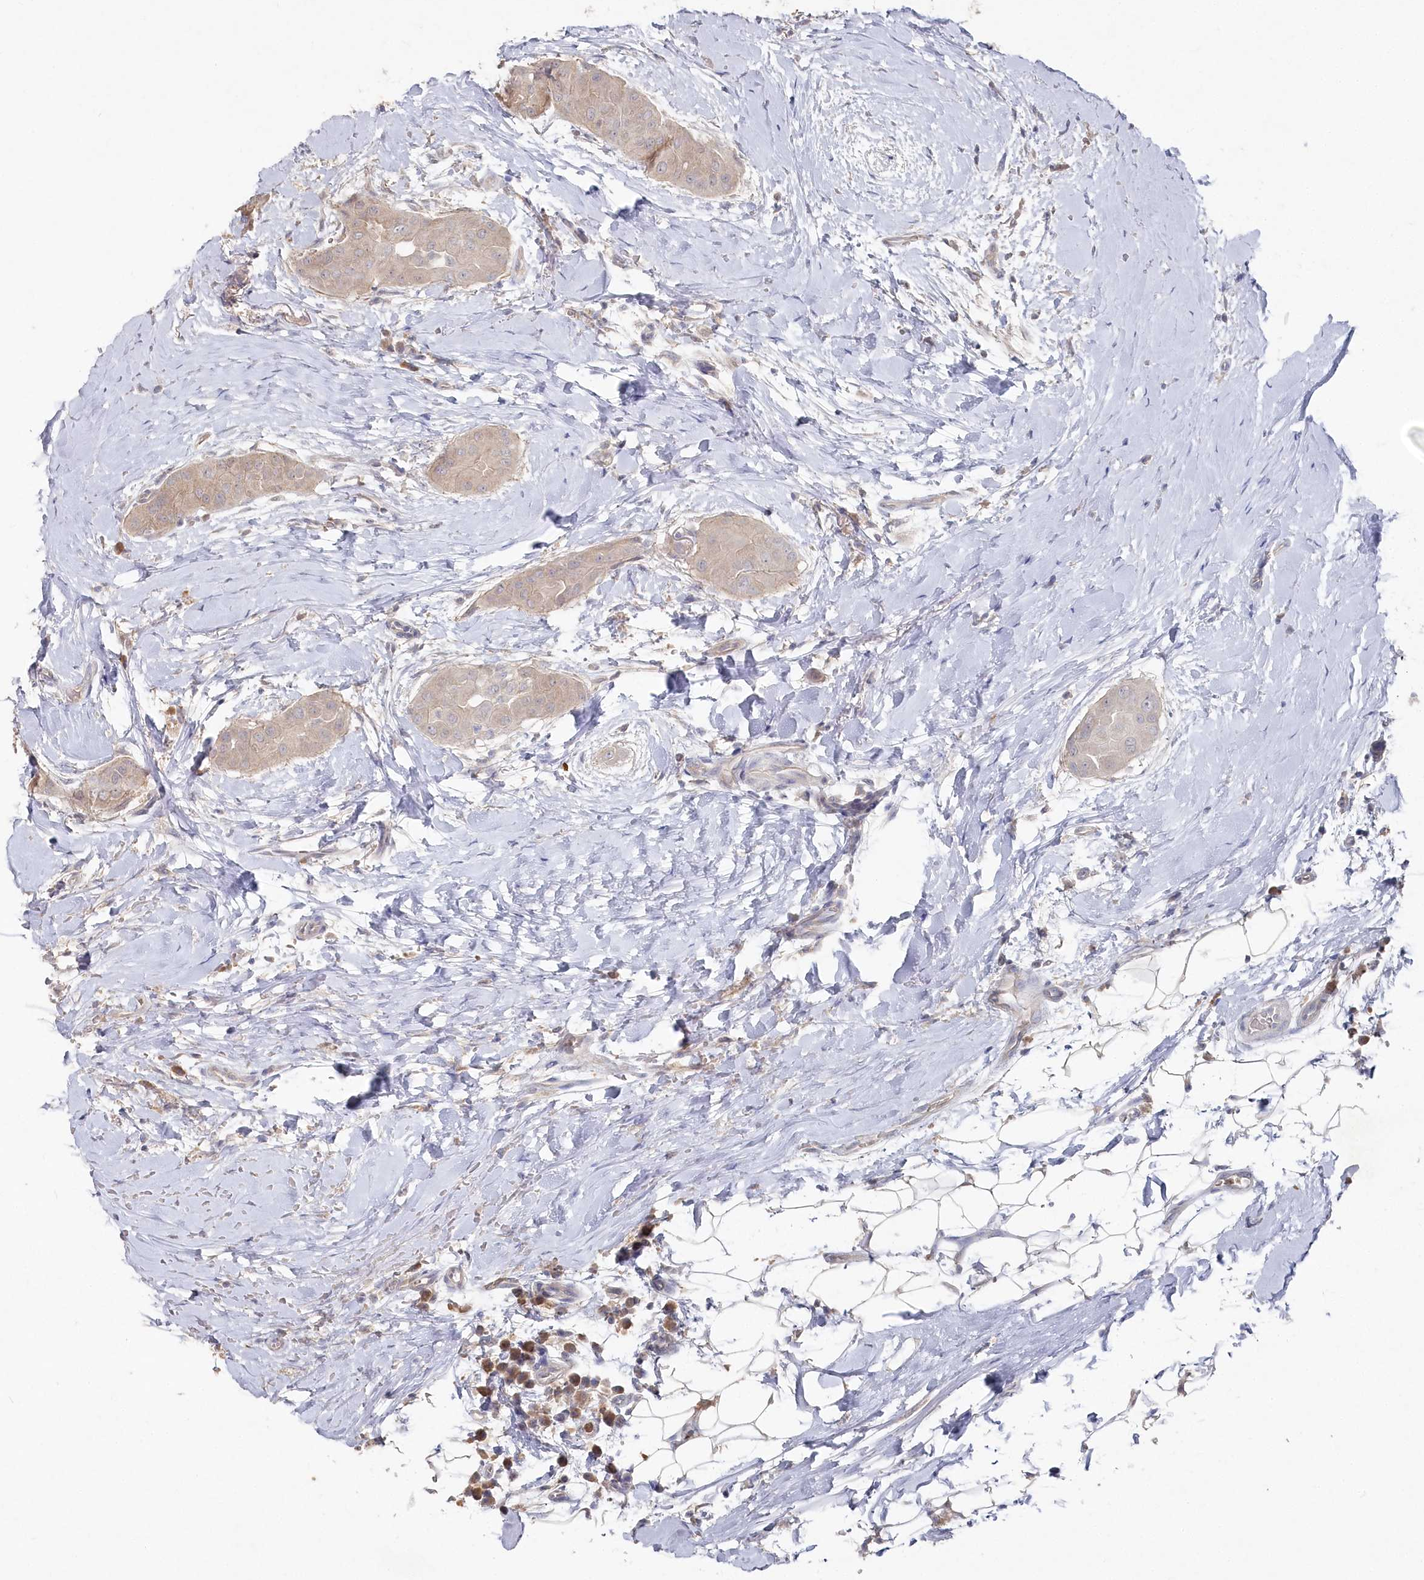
{"staining": {"intensity": "weak", "quantity": ">75%", "location": "cytoplasmic/membranous"}, "tissue": "thyroid cancer", "cell_type": "Tumor cells", "image_type": "cancer", "snomed": [{"axis": "morphology", "description": "Papillary adenocarcinoma, NOS"}, {"axis": "topography", "description": "Thyroid gland"}], "caption": "Protein expression analysis of human thyroid cancer reveals weak cytoplasmic/membranous staining in approximately >75% of tumor cells.", "gene": "TGFBRAP1", "patient": {"sex": "male", "age": 33}}